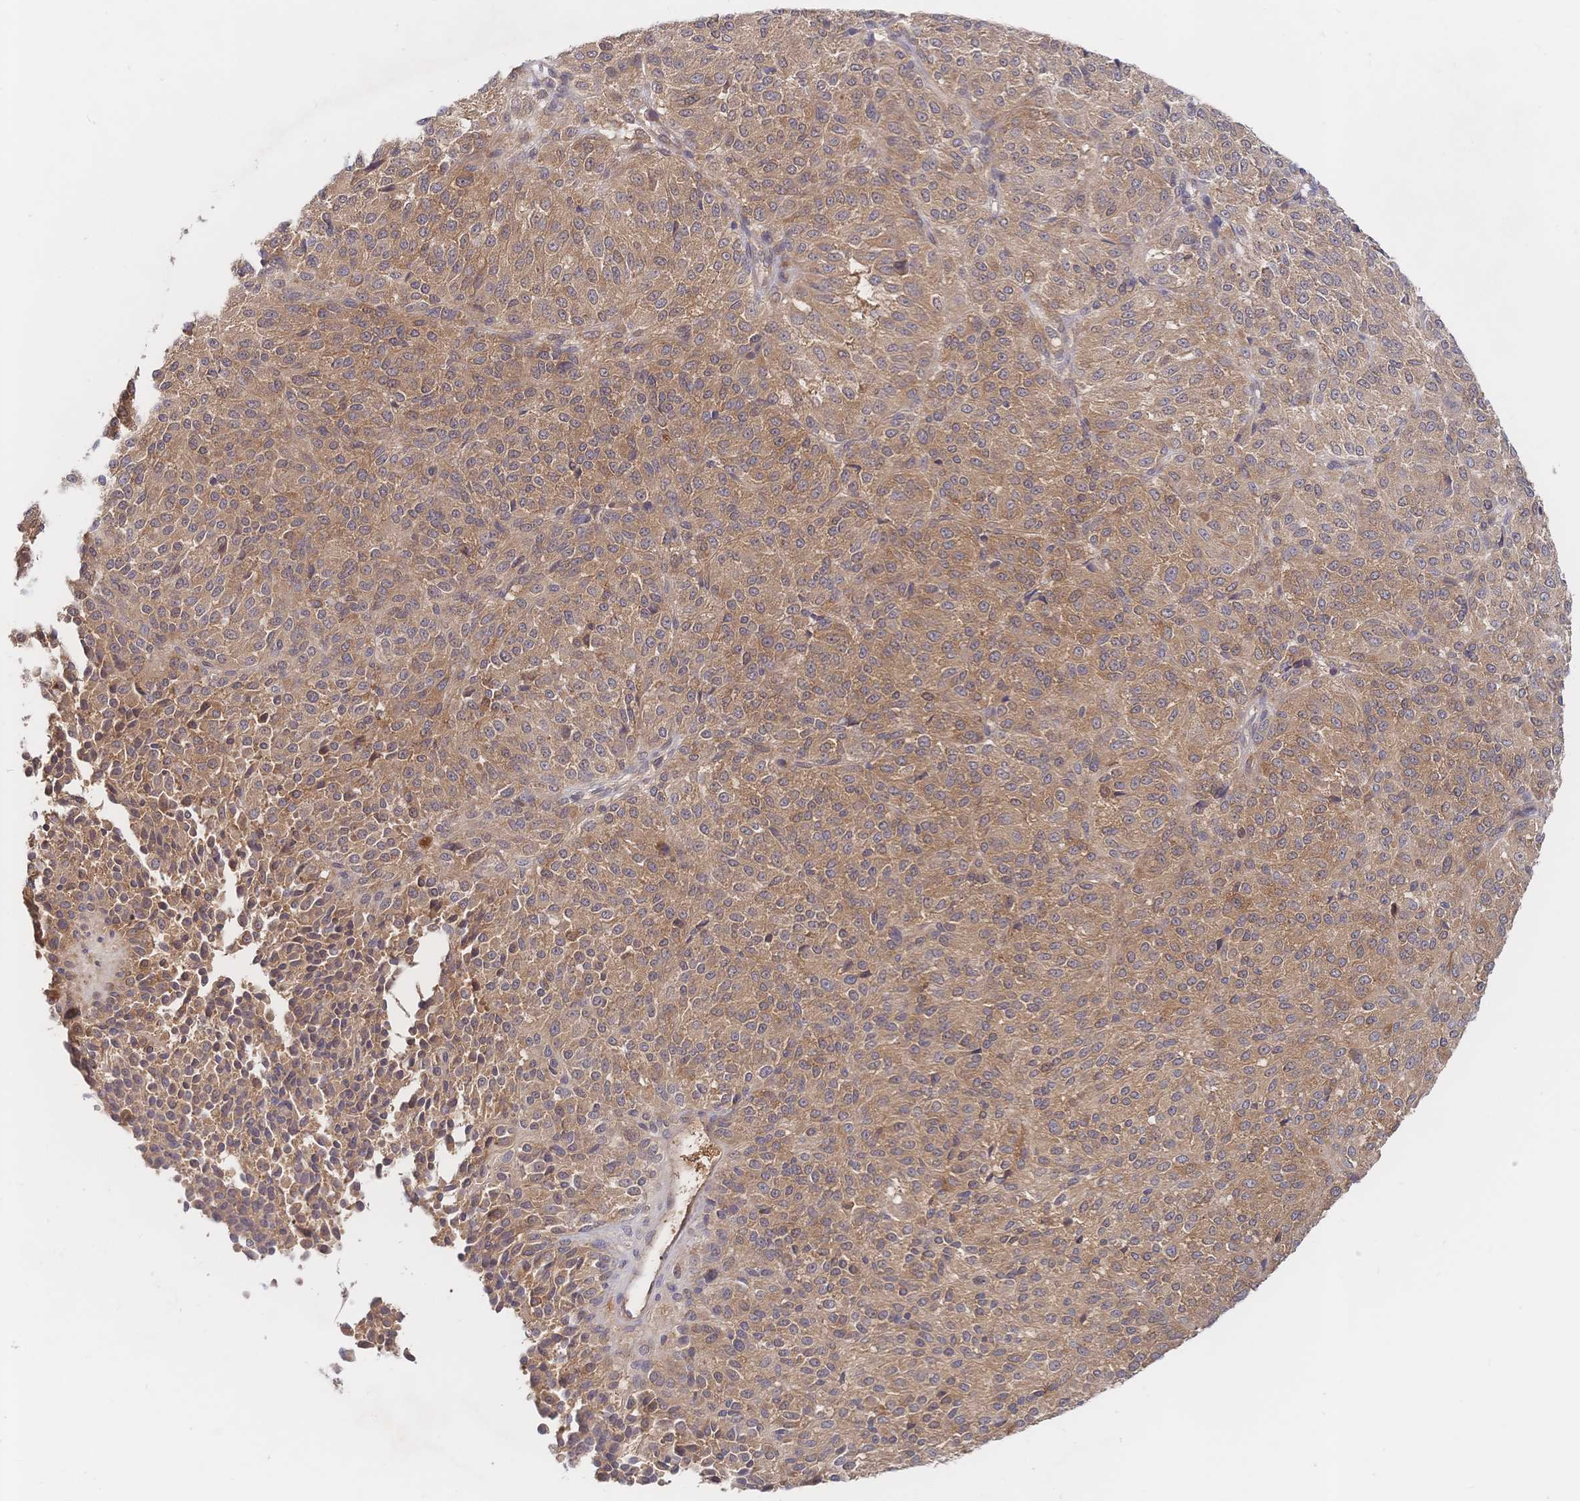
{"staining": {"intensity": "moderate", "quantity": ">75%", "location": "cytoplasmic/membranous"}, "tissue": "melanoma", "cell_type": "Tumor cells", "image_type": "cancer", "snomed": [{"axis": "morphology", "description": "Malignant melanoma, Metastatic site"}, {"axis": "topography", "description": "Brain"}], "caption": "High-magnification brightfield microscopy of melanoma stained with DAB (brown) and counterstained with hematoxylin (blue). tumor cells exhibit moderate cytoplasmic/membranous positivity is seen in approximately>75% of cells.", "gene": "LMO4", "patient": {"sex": "female", "age": 56}}